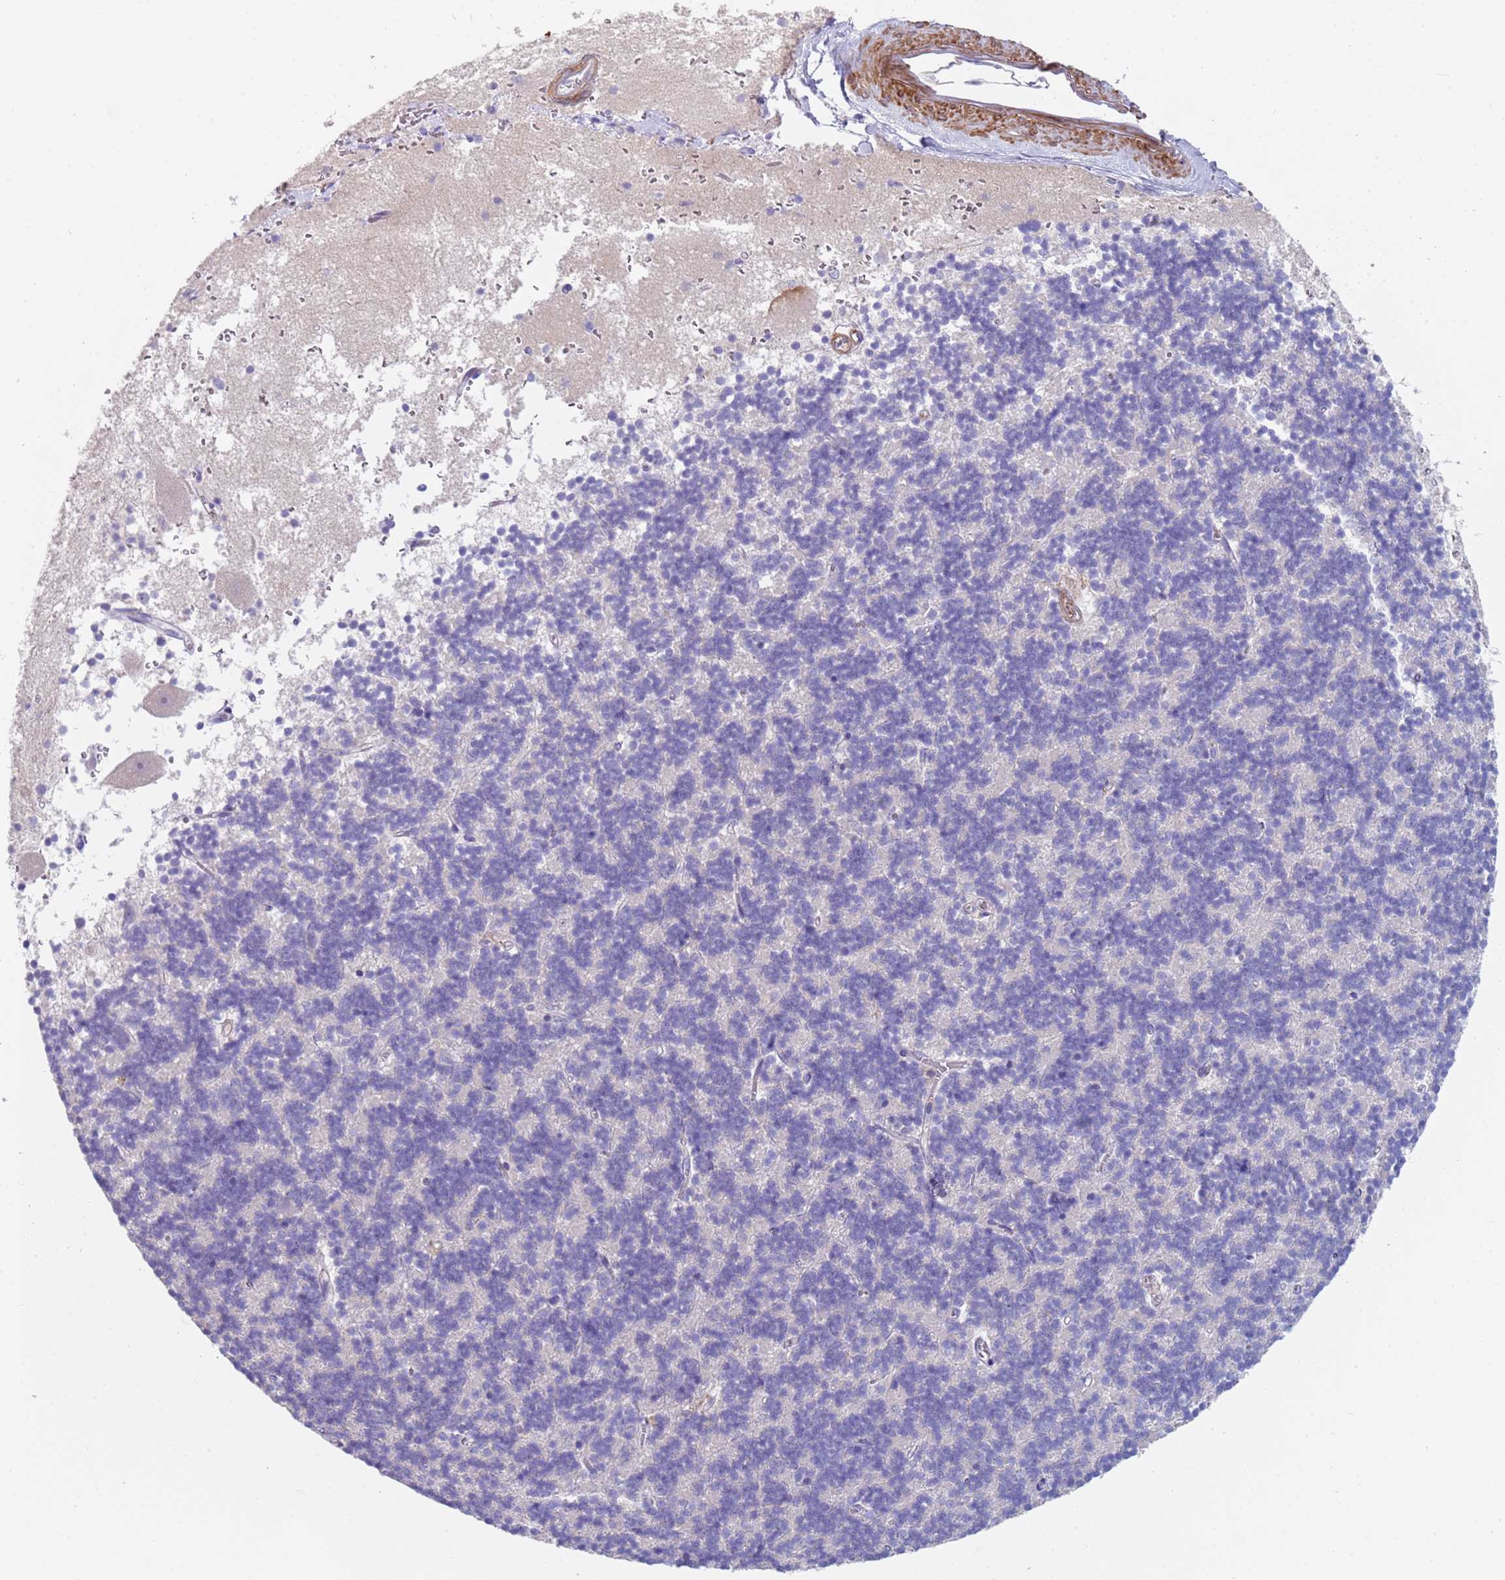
{"staining": {"intensity": "negative", "quantity": "none", "location": "none"}, "tissue": "cerebellum", "cell_type": "Cells in granular layer", "image_type": "normal", "snomed": [{"axis": "morphology", "description": "Normal tissue, NOS"}, {"axis": "topography", "description": "Cerebellum"}], "caption": "The image reveals no significant positivity in cells in granular layer of cerebellum. (DAB (3,3'-diaminobenzidine) immunohistochemistry (IHC) visualized using brightfield microscopy, high magnification).", "gene": "KBTBD3", "patient": {"sex": "male", "age": 54}}